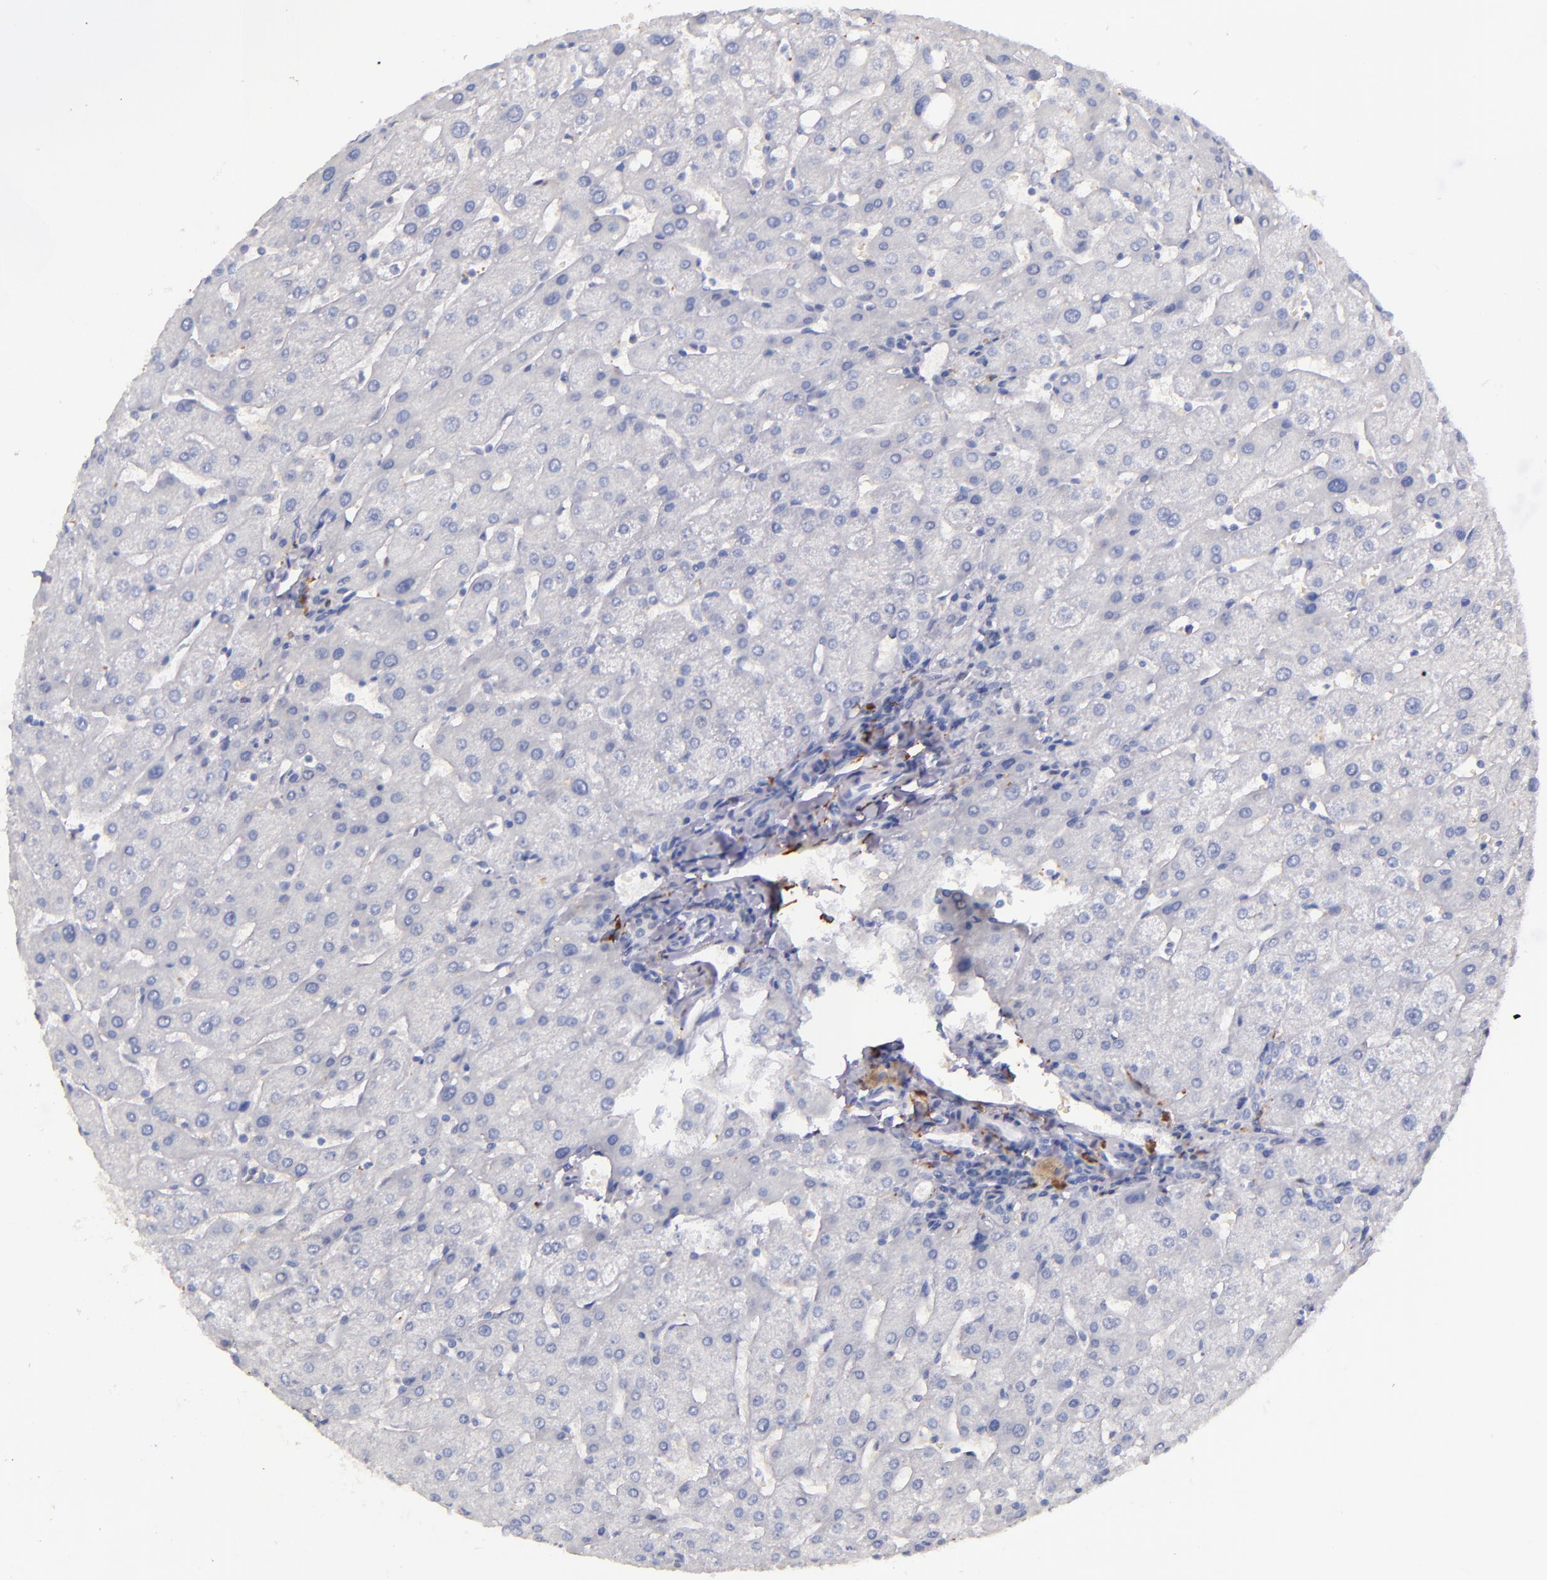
{"staining": {"intensity": "negative", "quantity": "none", "location": "none"}, "tissue": "liver", "cell_type": "Cholangiocytes", "image_type": "normal", "snomed": [{"axis": "morphology", "description": "Normal tissue, NOS"}, {"axis": "topography", "description": "Liver"}], "caption": "A micrograph of human liver is negative for staining in cholangiocytes. Nuclei are stained in blue.", "gene": "F13A1", "patient": {"sex": "male", "age": 67}}